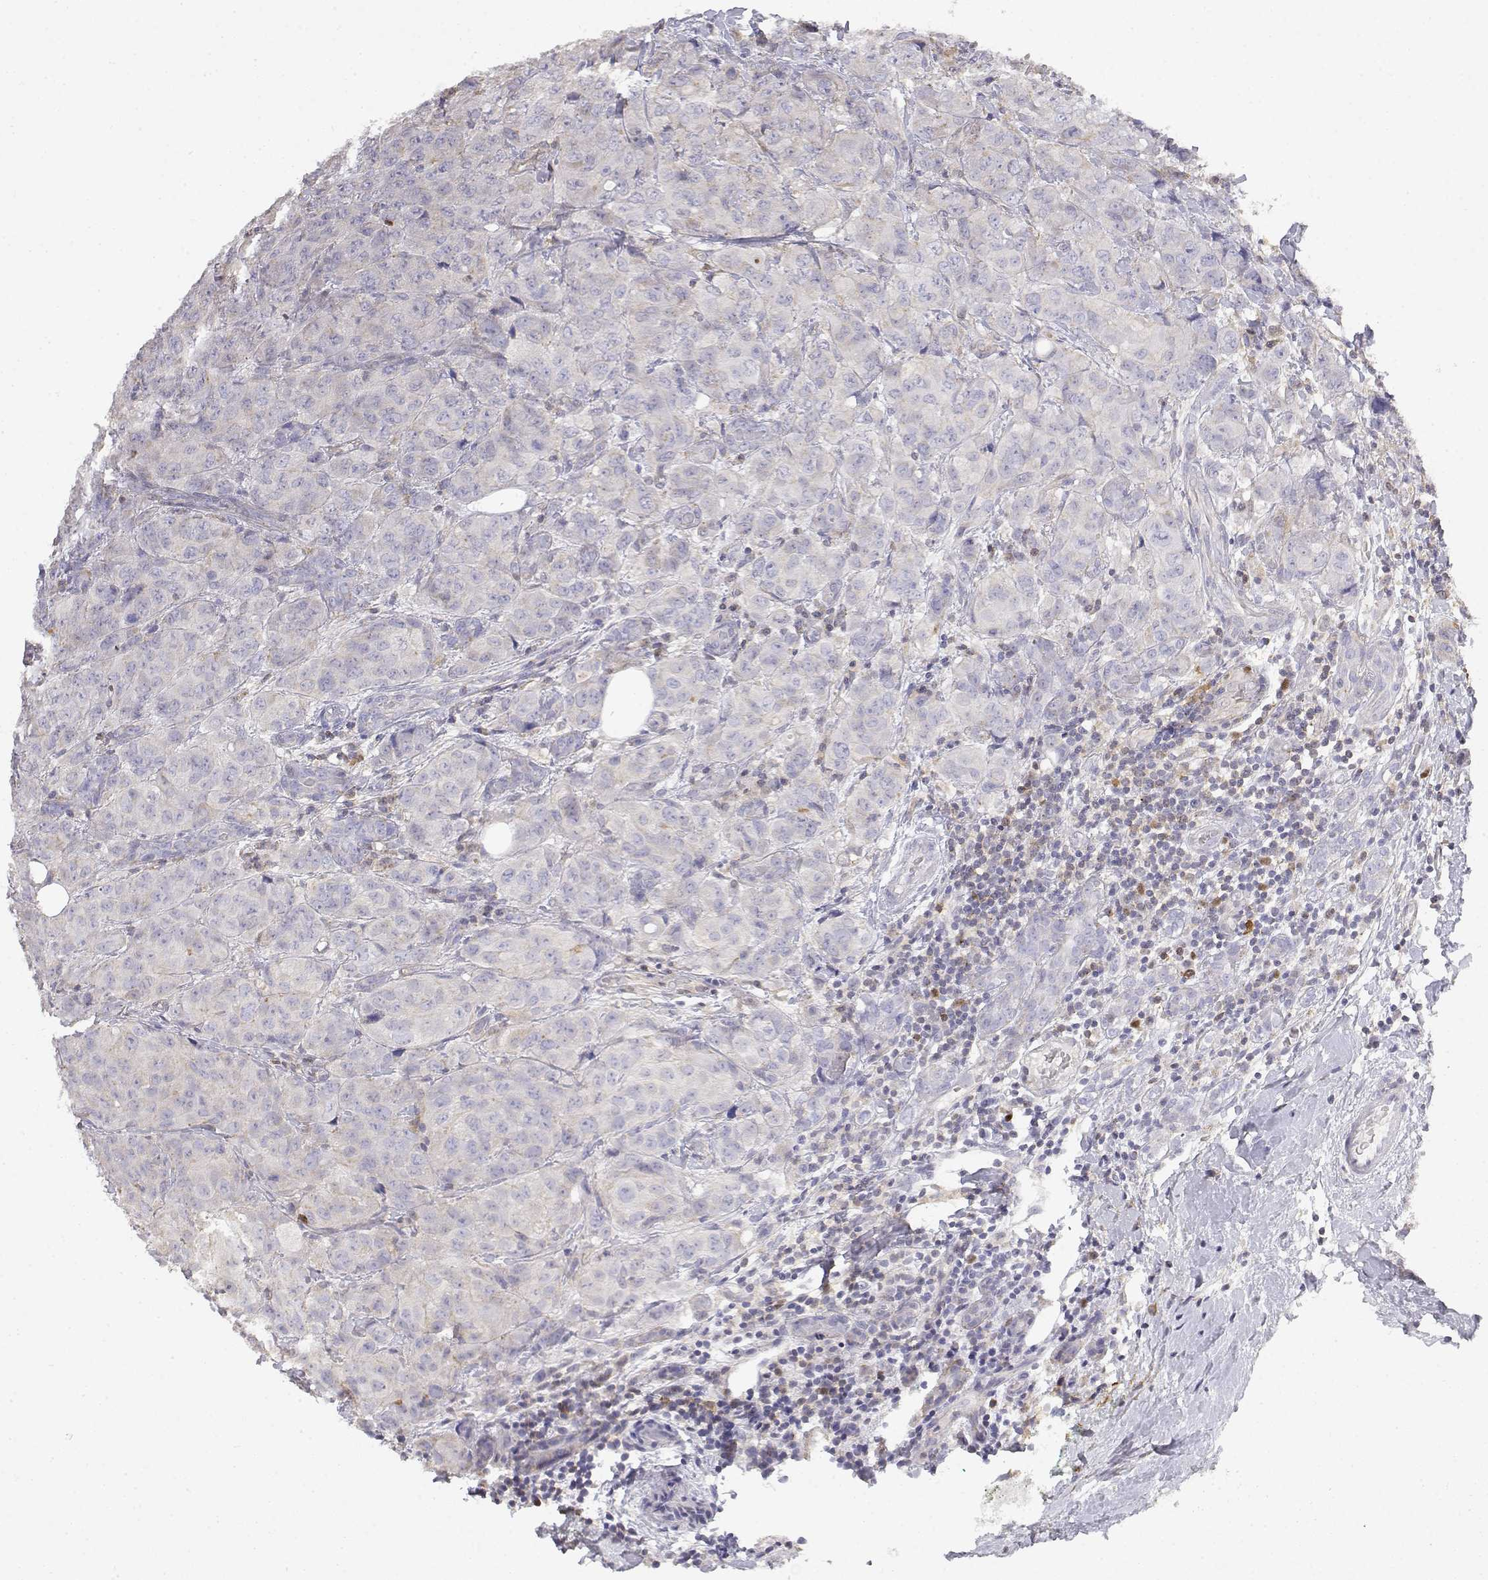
{"staining": {"intensity": "negative", "quantity": "none", "location": "none"}, "tissue": "breast cancer", "cell_type": "Tumor cells", "image_type": "cancer", "snomed": [{"axis": "morphology", "description": "Duct carcinoma"}, {"axis": "topography", "description": "Breast"}], "caption": "A photomicrograph of breast cancer (invasive ductal carcinoma) stained for a protein shows no brown staining in tumor cells.", "gene": "ADA", "patient": {"sex": "female", "age": 43}}